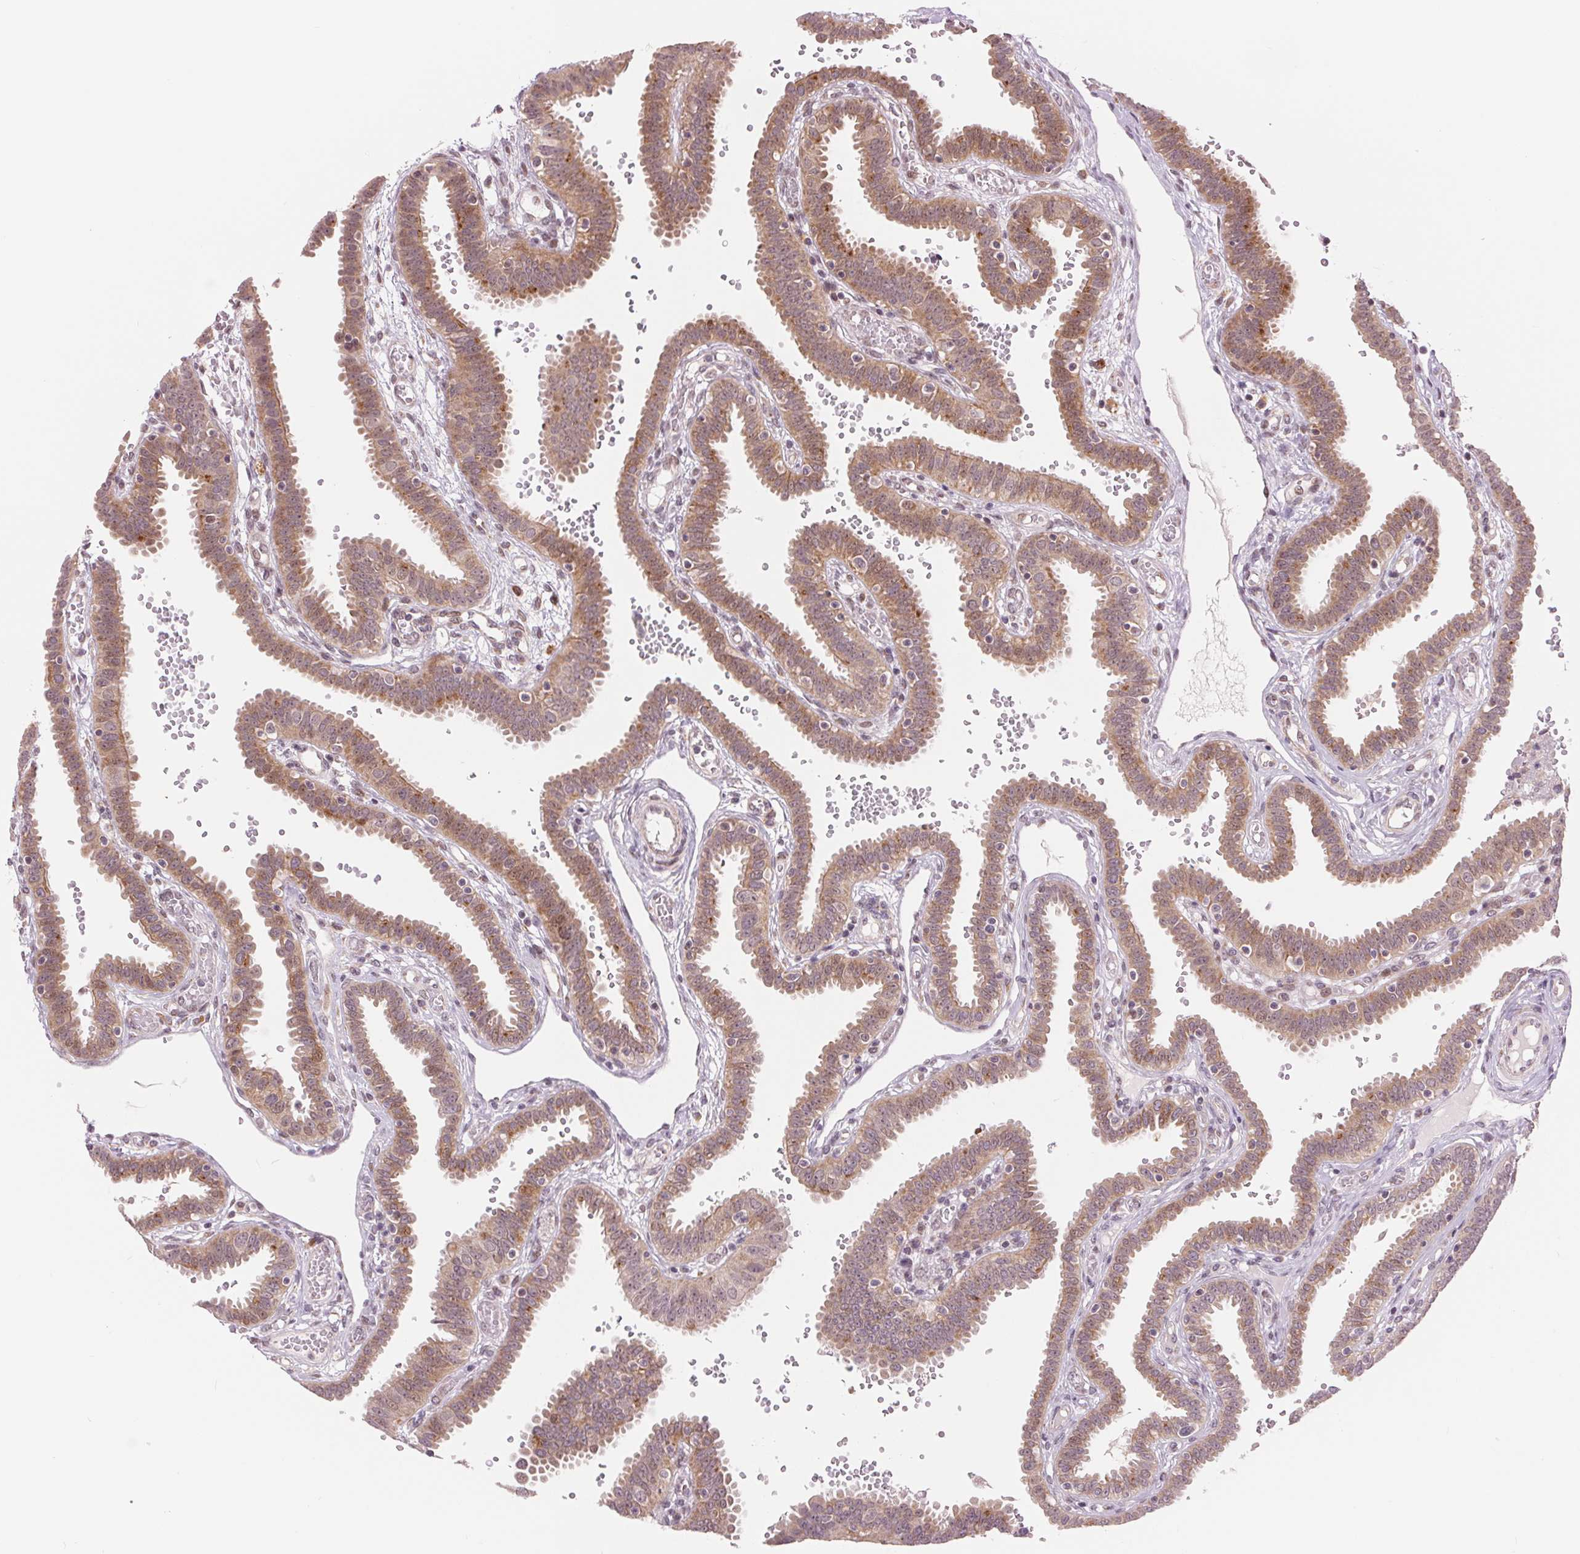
{"staining": {"intensity": "weak", "quantity": "25%-75%", "location": "cytoplasmic/membranous"}, "tissue": "fallopian tube", "cell_type": "Glandular cells", "image_type": "normal", "snomed": [{"axis": "morphology", "description": "Normal tissue, NOS"}, {"axis": "topography", "description": "Fallopian tube"}], "caption": "This image demonstrates benign fallopian tube stained with immunohistochemistry to label a protein in brown. The cytoplasmic/membranous of glandular cells show weak positivity for the protein. Nuclei are counter-stained blue.", "gene": "ARHGAP32", "patient": {"sex": "female", "age": 37}}